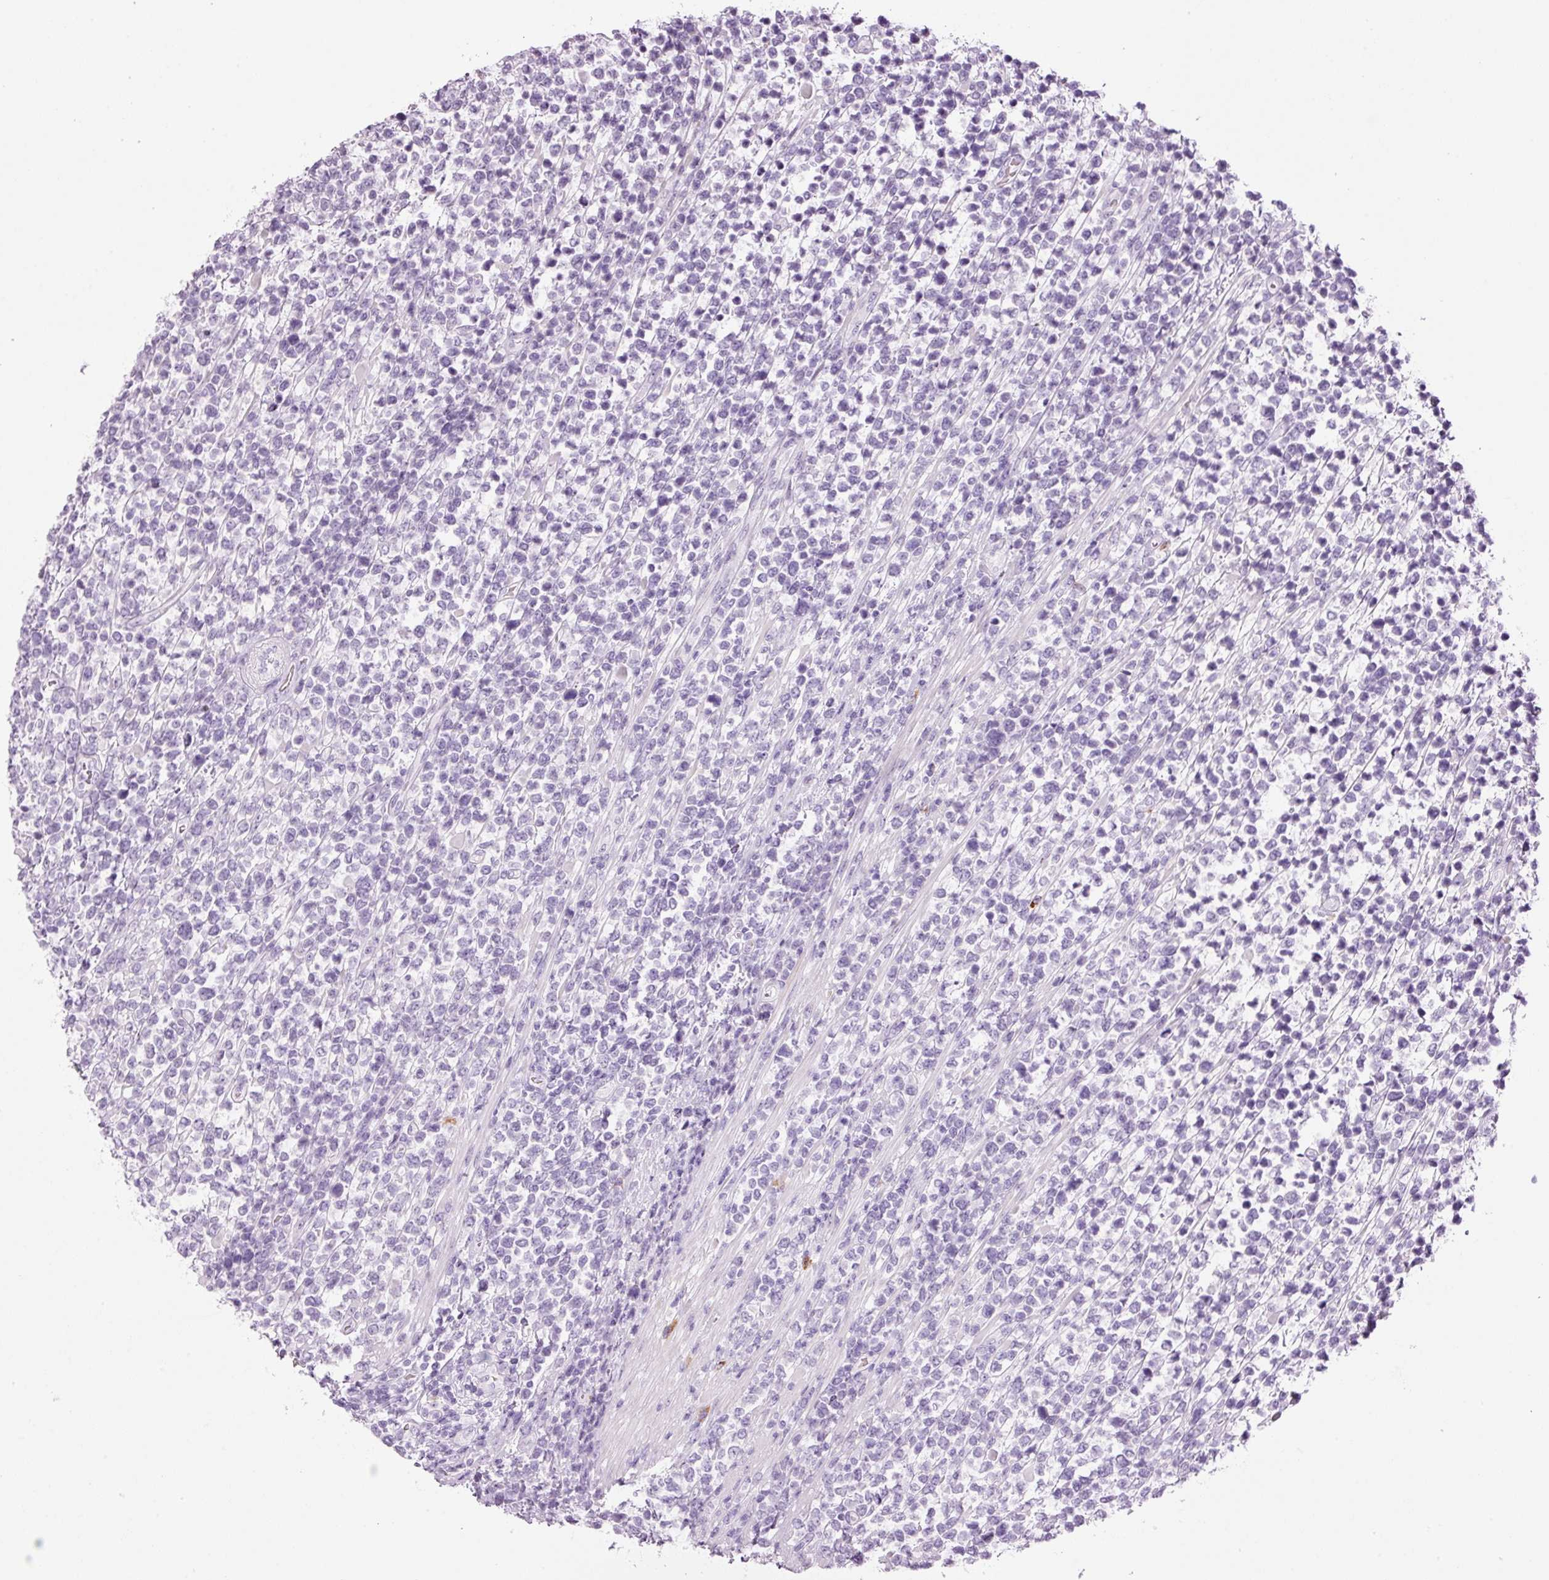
{"staining": {"intensity": "negative", "quantity": "none", "location": "none"}, "tissue": "lymphoma", "cell_type": "Tumor cells", "image_type": "cancer", "snomed": [{"axis": "morphology", "description": "Malignant lymphoma, non-Hodgkin's type, High grade"}, {"axis": "topography", "description": "Soft tissue"}], "caption": "High-grade malignant lymphoma, non-Hodgkin's type stained for a protein using IHC shows no staining tumor cells.", "gene": "KLF1", "patient": {"sex": "female", "age": 56}}